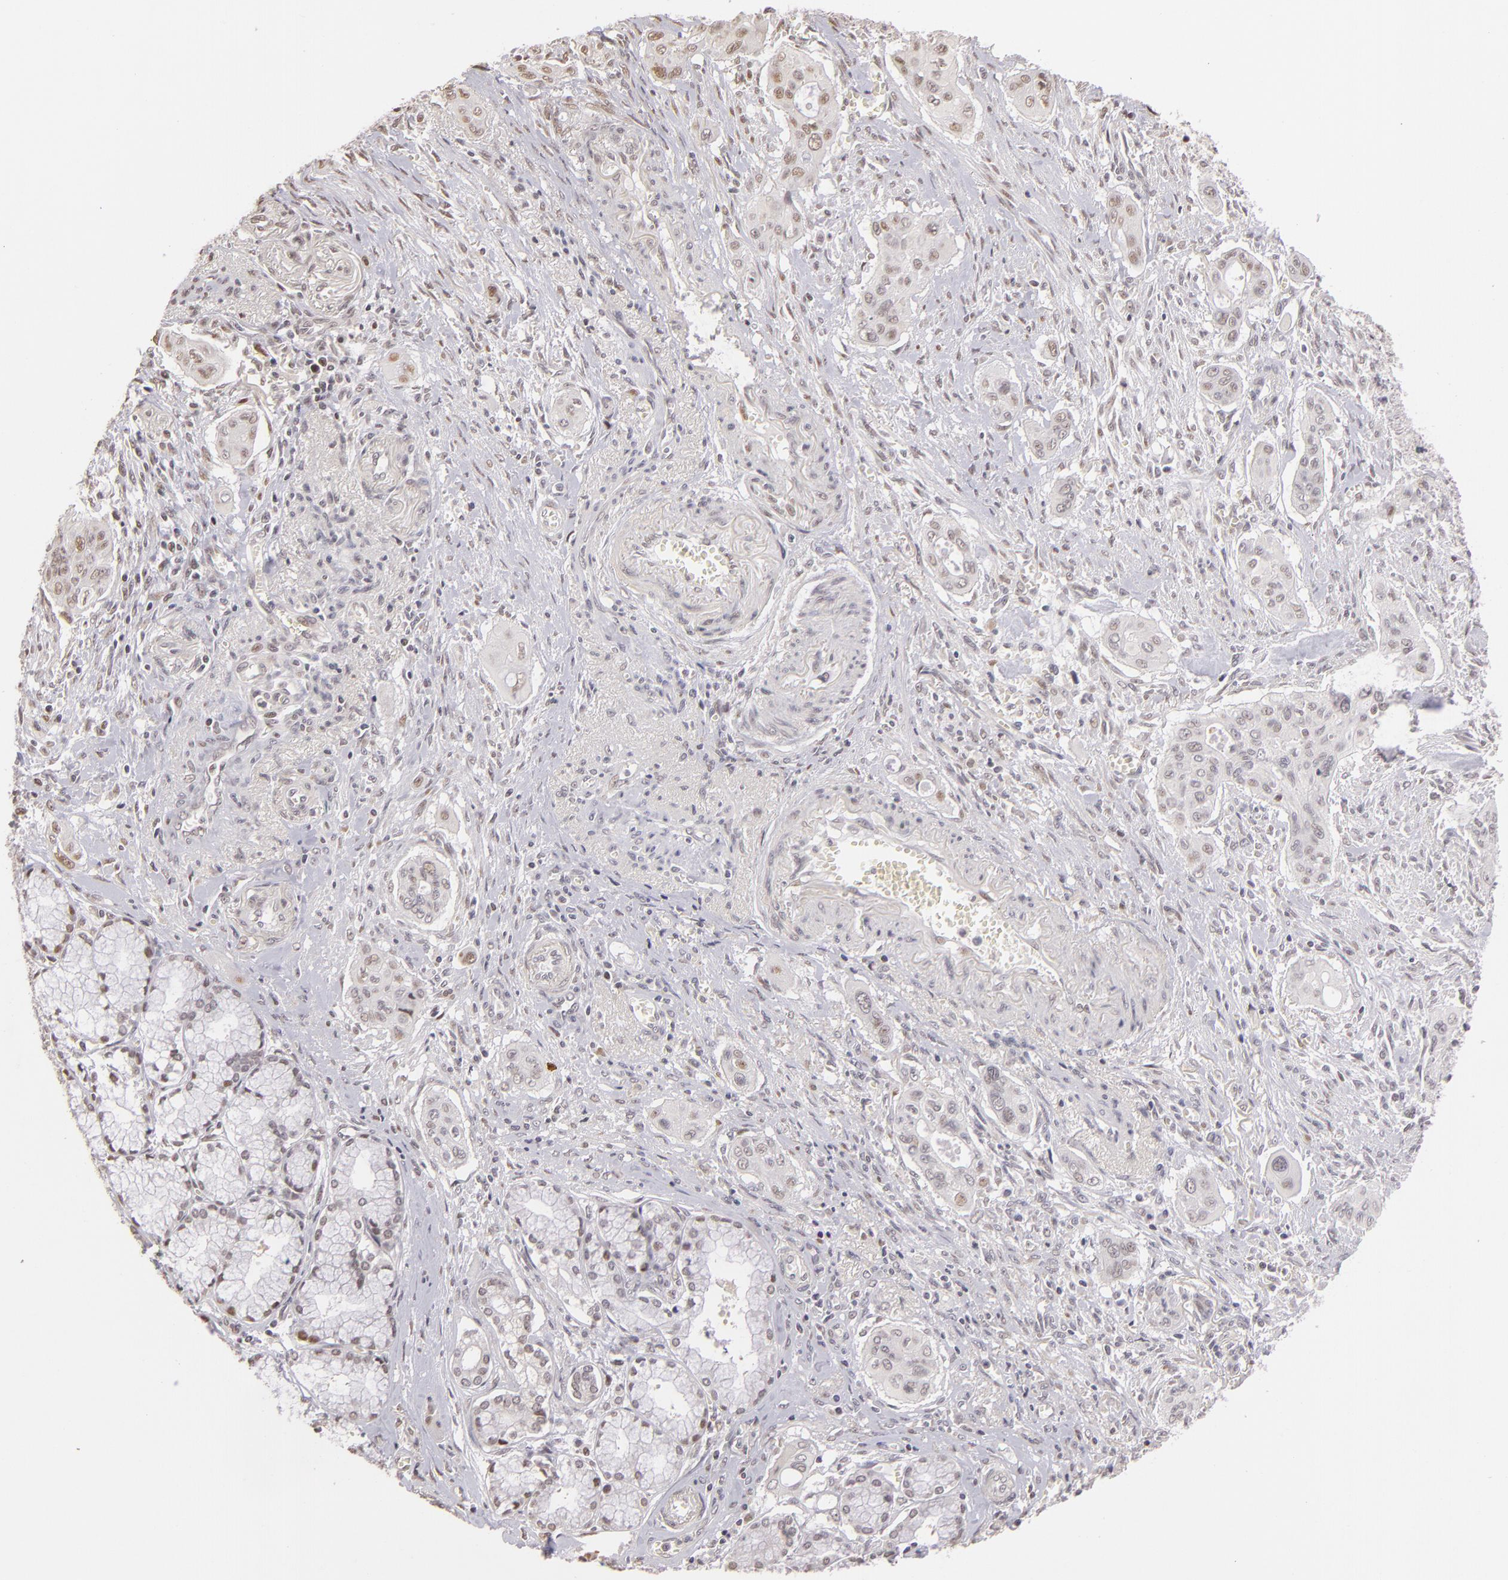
{"staining": {"intensity": "weak", "quantity": "<25%", "location": "nuclear"}, "tissue": "pancreatic cancer", "cell_type": "Tumor cells", "image_type": "cancer", "snomed": [{"axis": "morphology", "description": "Adenocarcinoma, NOS"}, {"axis": "topography", "description": "Pancreas"}], "caption": "This micrograph is of pancreatic adenocarcinoma stained with immunohistochemistry (IHC) to label a protein in brown with the nuclei are counter-stained blue. There is no expression in tumor cells. (Brightfield microscopy of DAB (3,3'-diaminobenzidine) IHC at high magnification).", "gene": "RARB", "patient": {"sex": "male", "age": 77}}